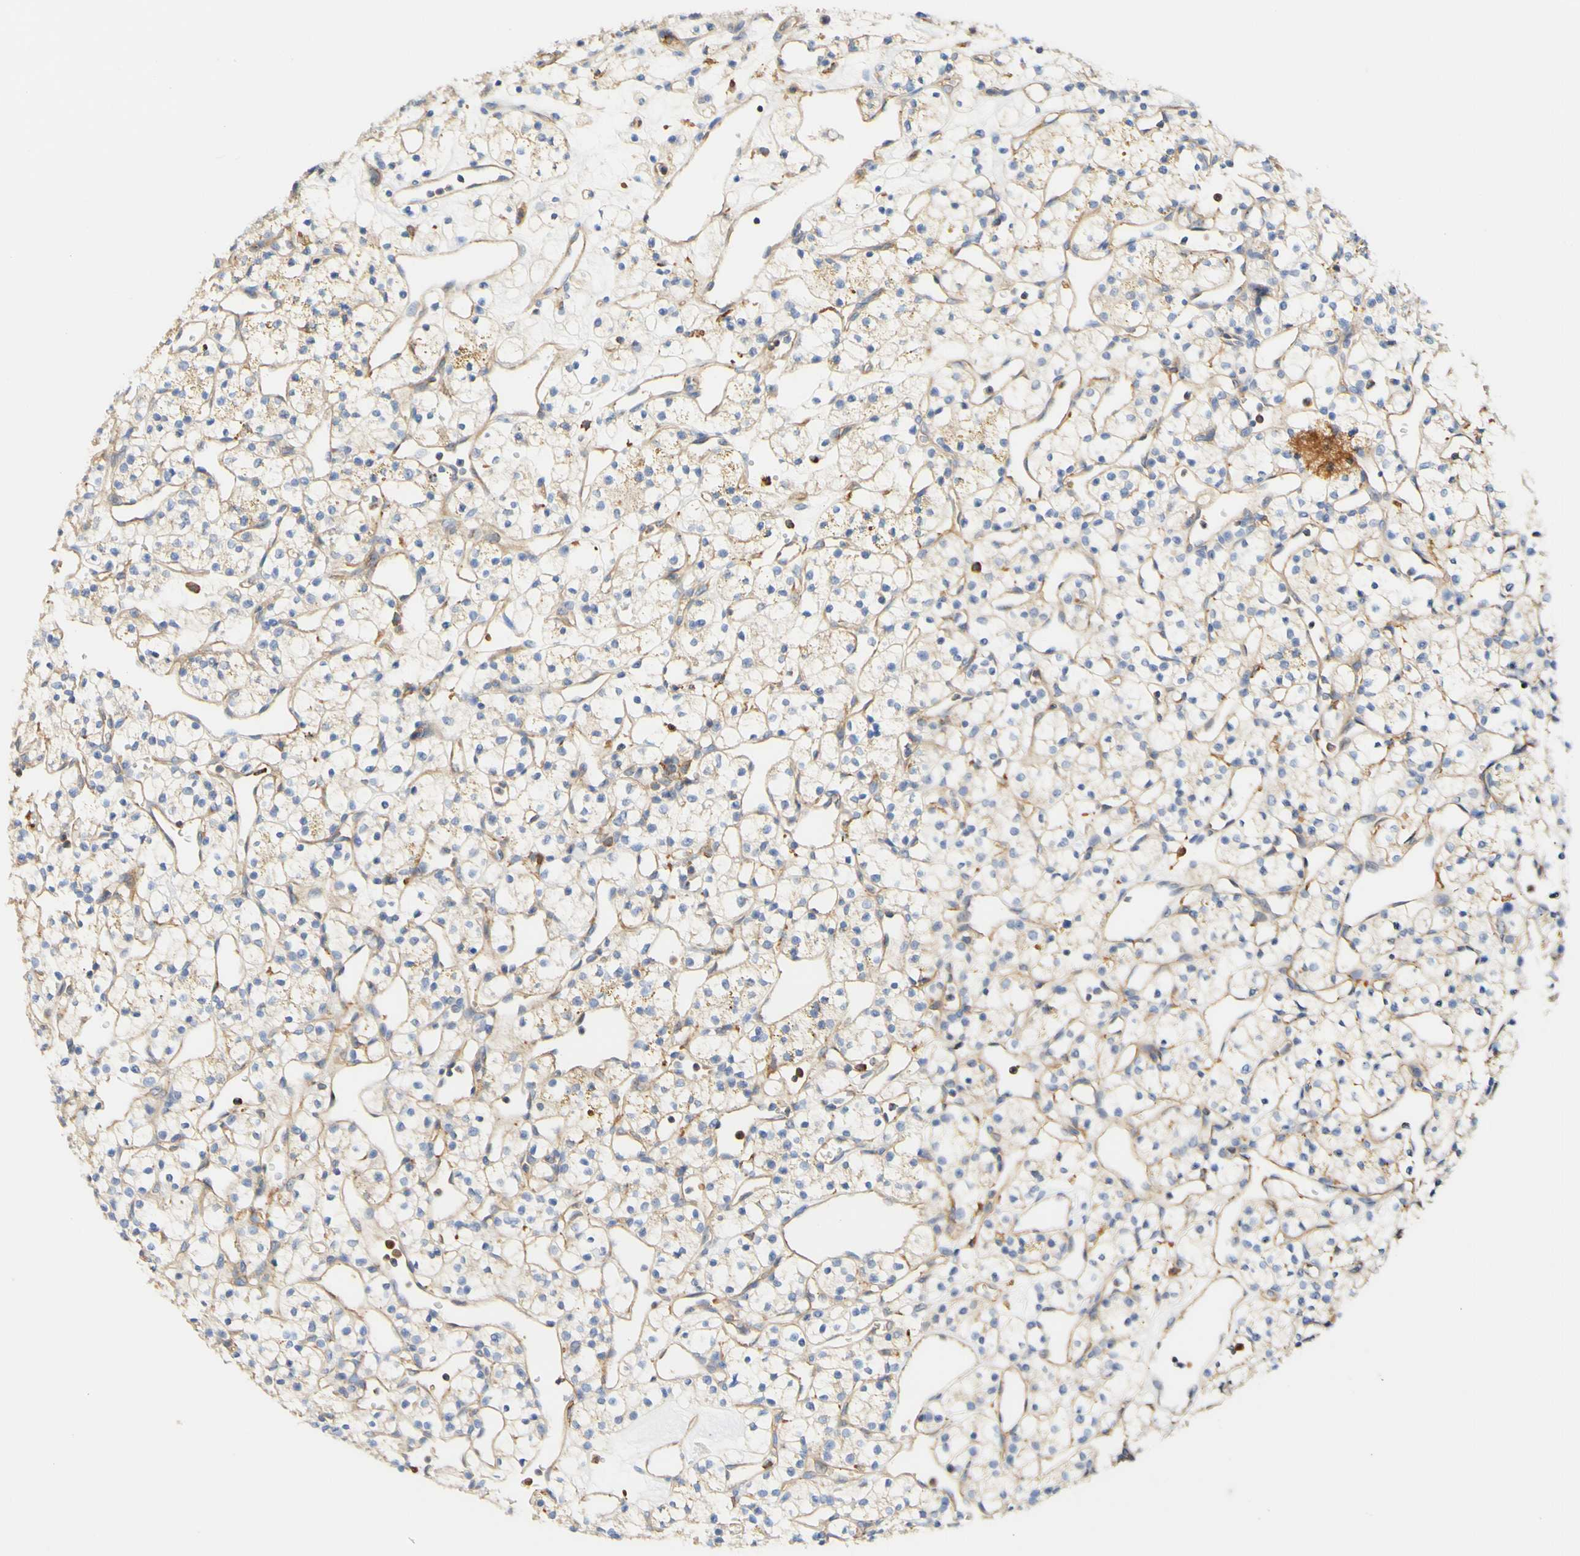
{"staining": {"intensity": "weak", "quantity": "25%-75%", "location": "cytoplasmic/membranous"}, "tissue": "renal cancer", "cell_type": "Tumor cells", "image_type": "cancer", "snomed": [{"axis": "morphology", "description": "Adenocarcinoma, NOS"}, {"axis": "topography", "description": "Kidney"}], "caption": "Adenocarcinoma (renal) stained with immunohistochemistry displays weak cytoplasmic/membranous positivity in approximately 25%-75% of tumor cells. (DAB (3,3'-diaminobenzidine) IHC with brightfield microscopy, high magnification).", "gene": "PCDH7", "patient": {"sex": "female", "age": 60}}